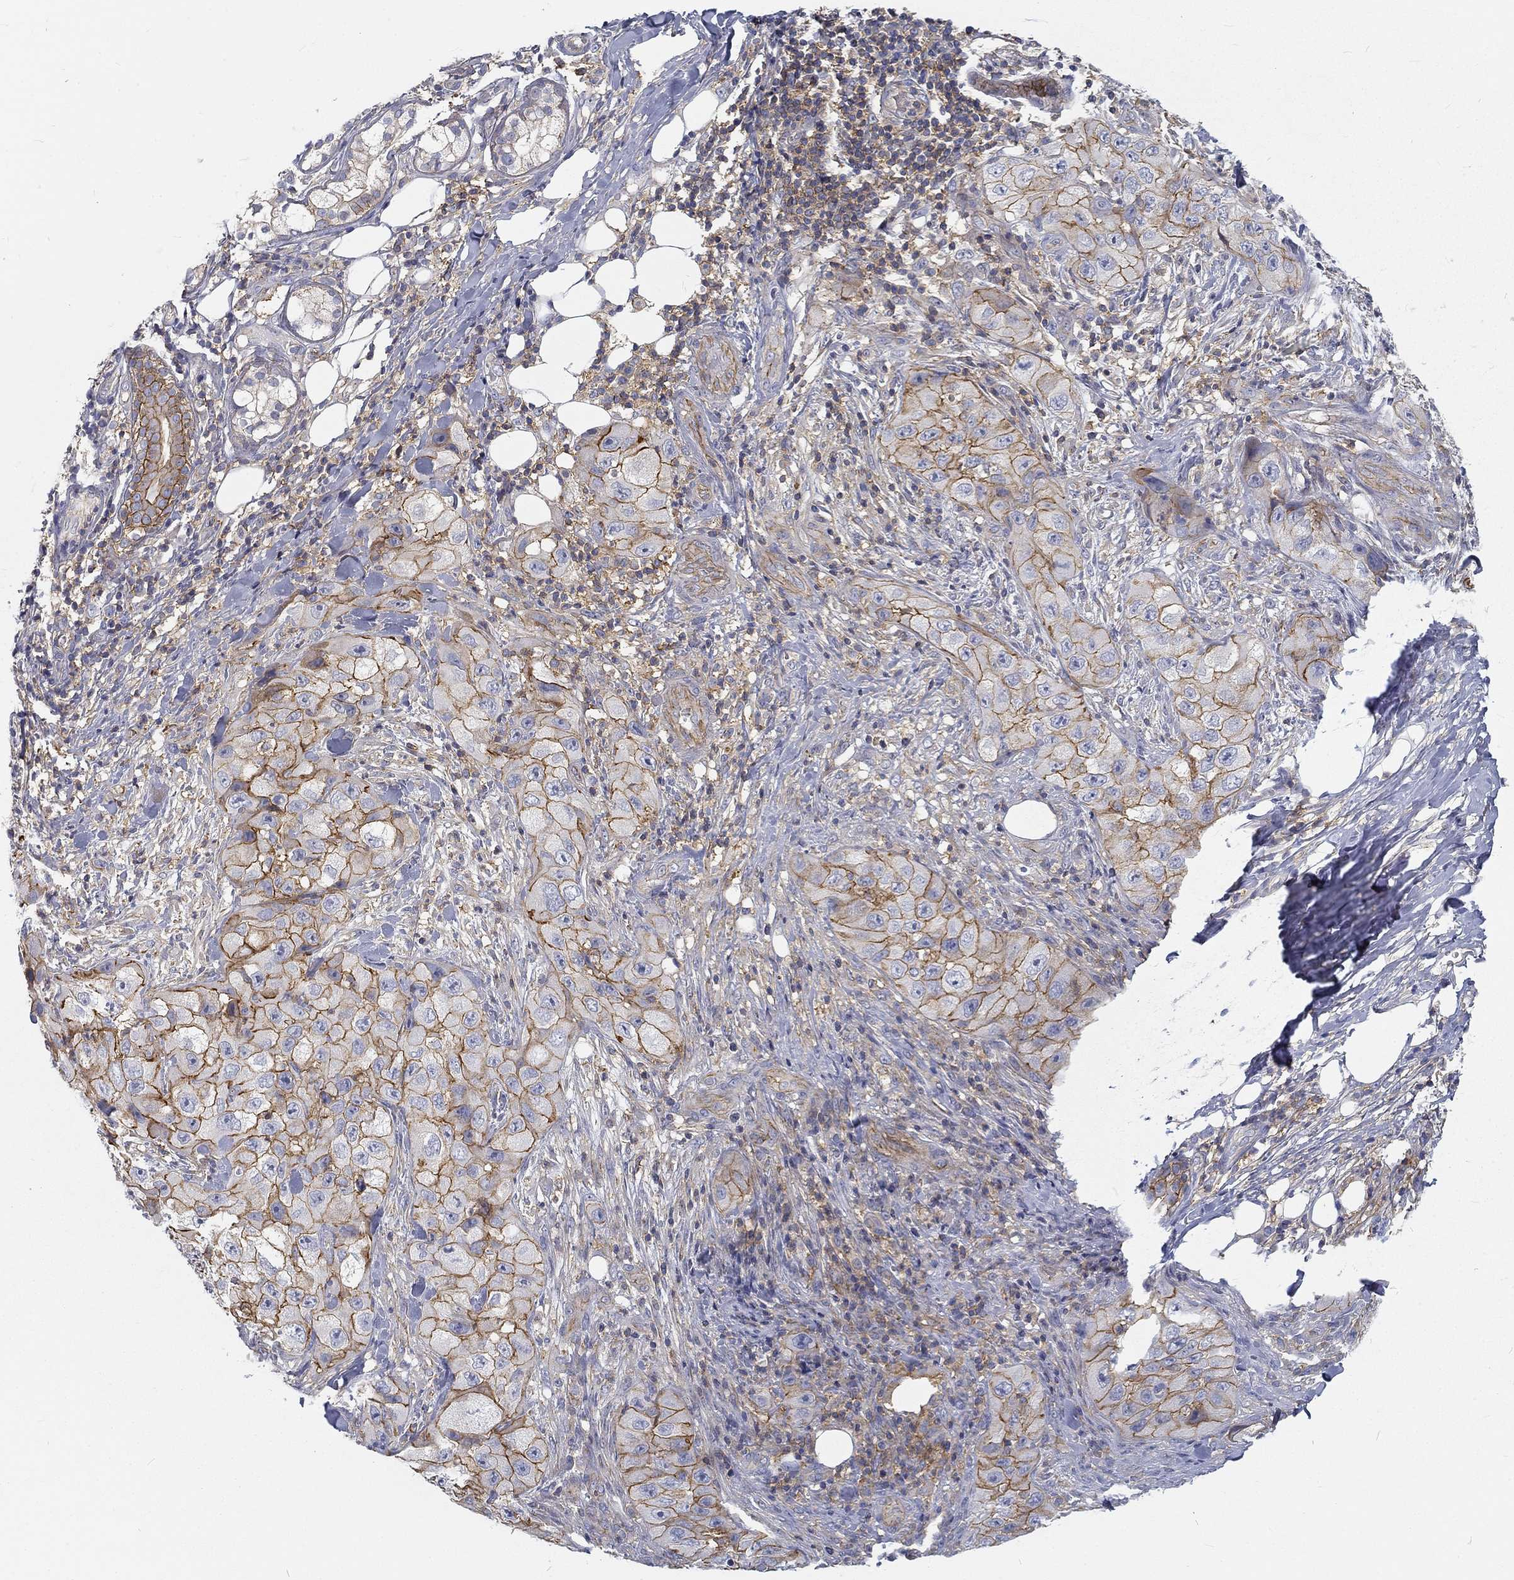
{"staining": {"intensity": "strong", "quantity": ">75%", "location": "cytoplasmic/membranous"}, "tissue": "skin cancer", "cell_type": "Tumor cells", "image_type": "cancer", "snomed": [{"axis": "morphology", "description": "Squamous cell carcinoma, NOS"}, {"axis": "topography", "description": "Skin"}, {"axis": "topography", "description": "Subcutis"}], "caption": "A brown stain highlights strong cytoplasmic/membranous staining of a protein in skin cancer (squamous cell carcinoma) tumor cells.", "gene": "MTMR11", "patient": {"sex": "male", "age": 73}}